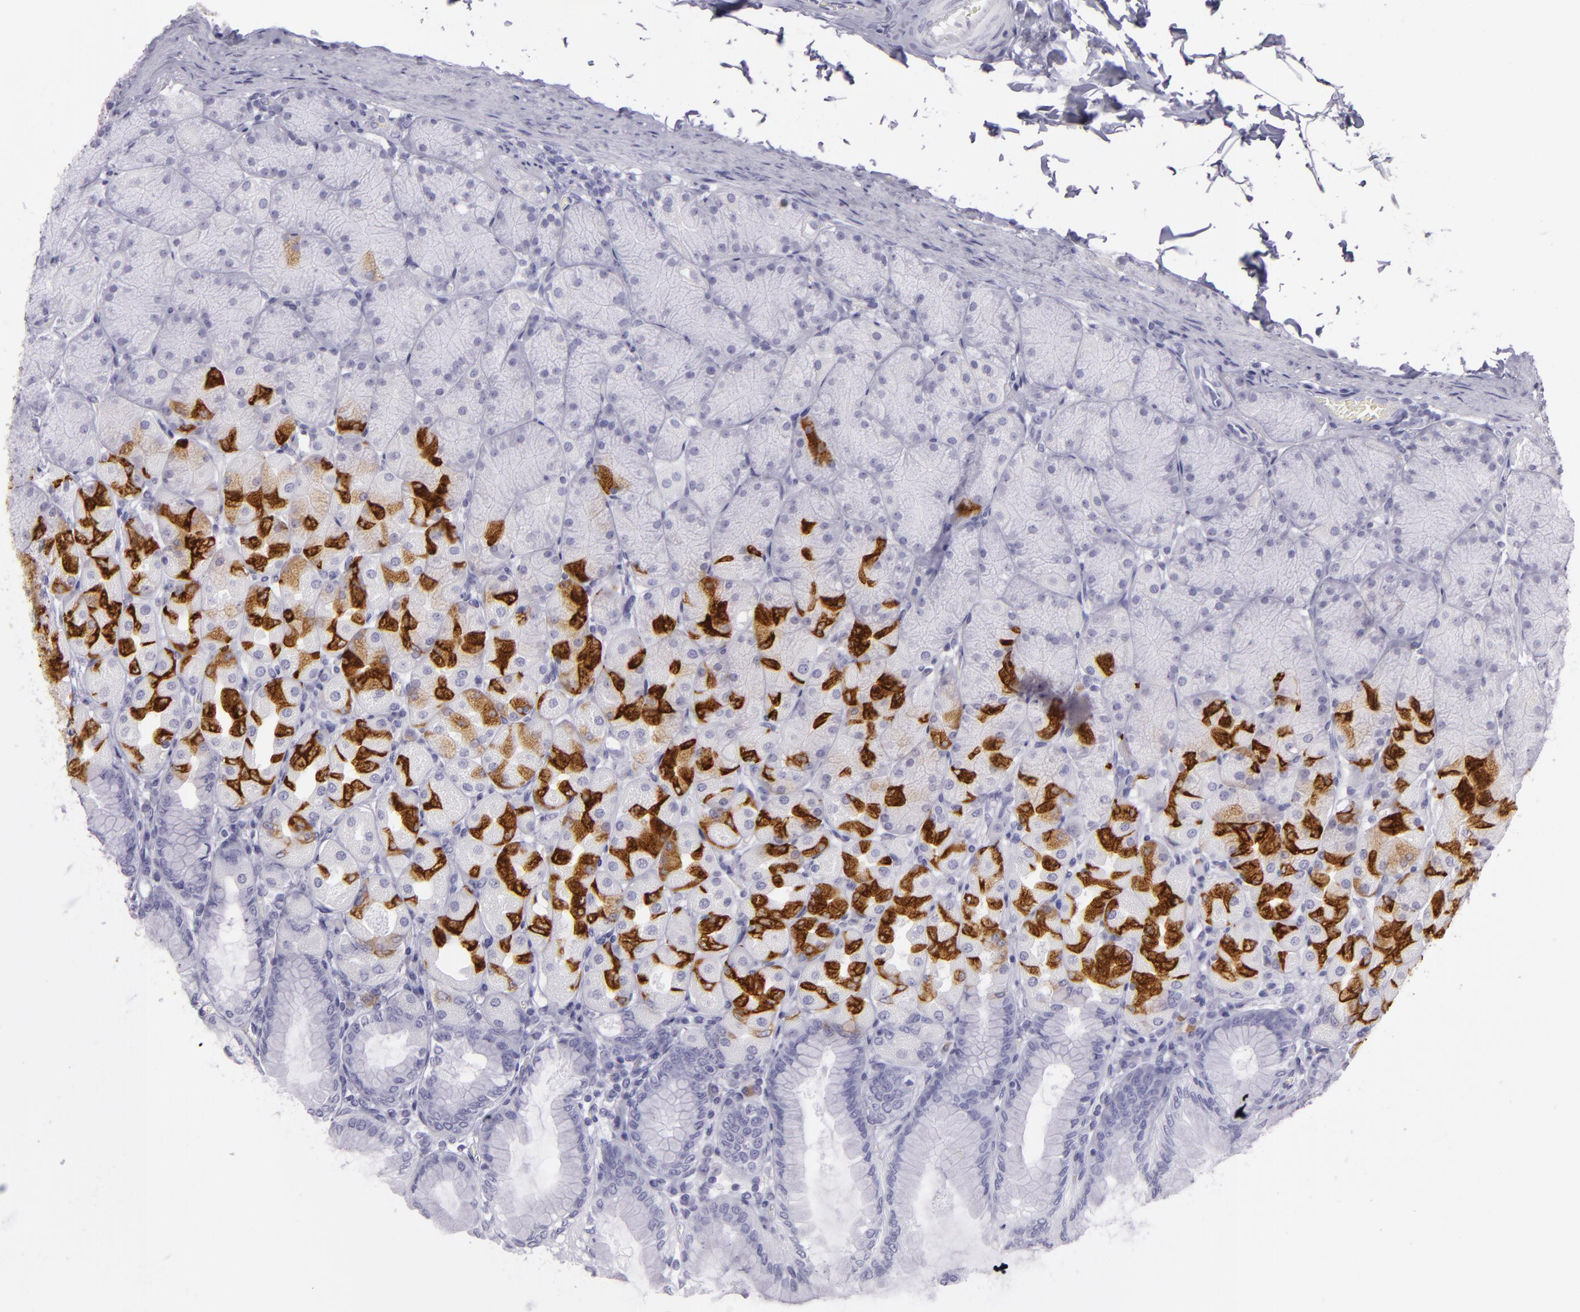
{"staining": {"intensity": "strong", "quantity": "<25%", "location": "cytoplasmic/membranous"}, "tissue": "stomach", "cell_type": "Glandular cells", "image_type": "normal", "snomed": [{"axis": "morphology", "description": "Normal tissue, NOS"}, {"axis": "topography", "description": "Stomach, upper"}], "caption": "This histopathology image displays unremarkable stomach stained with IHC to label a protein in brown. The cytoplasmic/membranous of glandular cells show strong positivity for the protein. Nuclei are counter-stained blue.", "gene": "MUC6", "patient": {"sex": "female", "age": 56}}